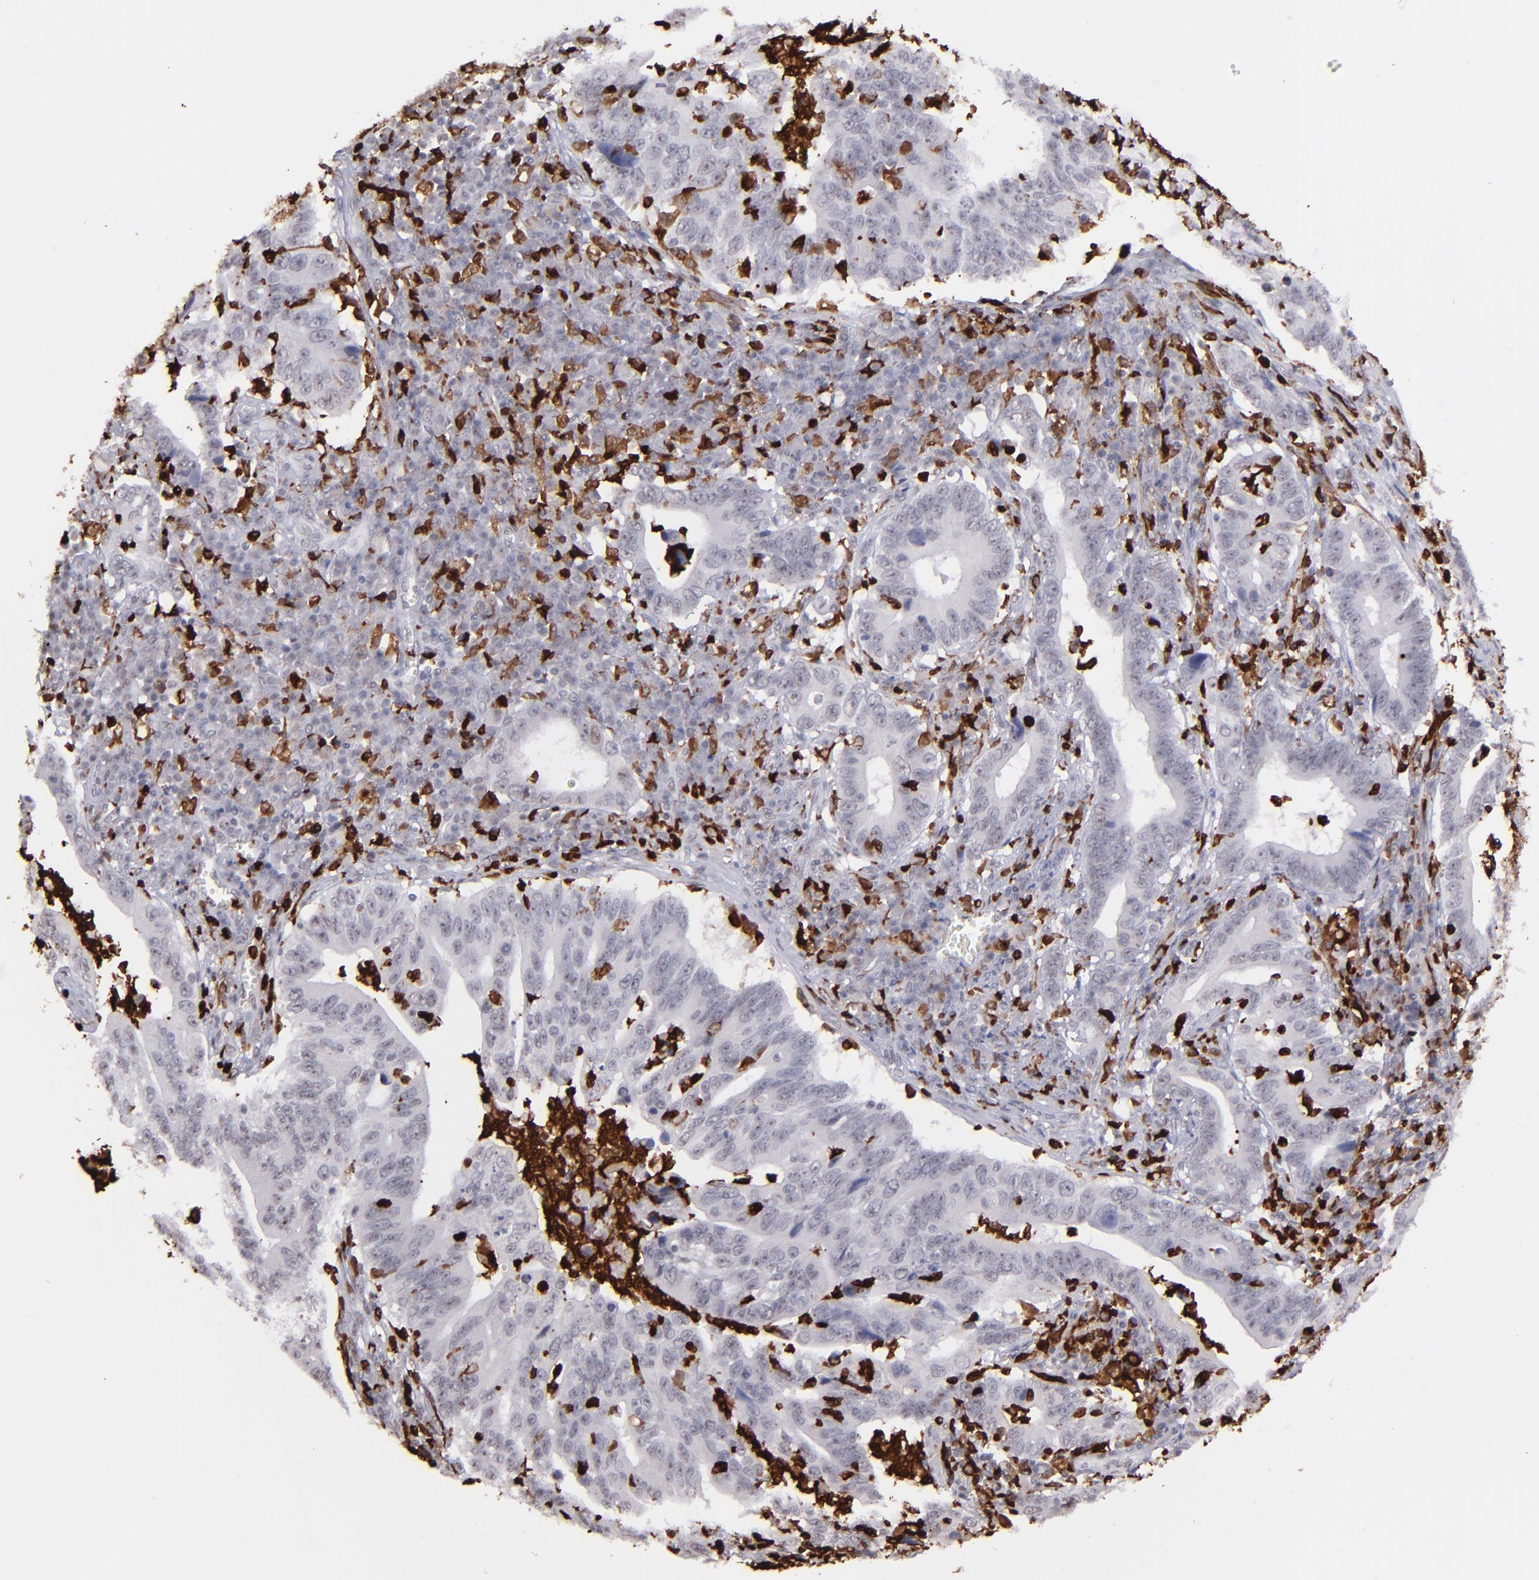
{"staining": {"intensity": "negative", "quantity": "none", "location": "none"}, "tissue": "stomach cancer", "cell_type": "Tumor cells", "image_type": "cancer", "snomed": [{"axis": "morphology", "description": "Adenocarcinoma, NOS"}, {"axis": "topography", "description": "Stomach, upper"}], "caption": "Immunohistochemistry (IHC) photomicrograph of human stomach adenocarcinoma stained for a protein (brown), which shows no positivity in tumor cells. (DAB (3,3'-diaminobenzidine) immunohistochemistry (IHC) with hematoxylin counter stain).", "gene": "NCF2", "patient": {"sex": "male", "age": 63}}